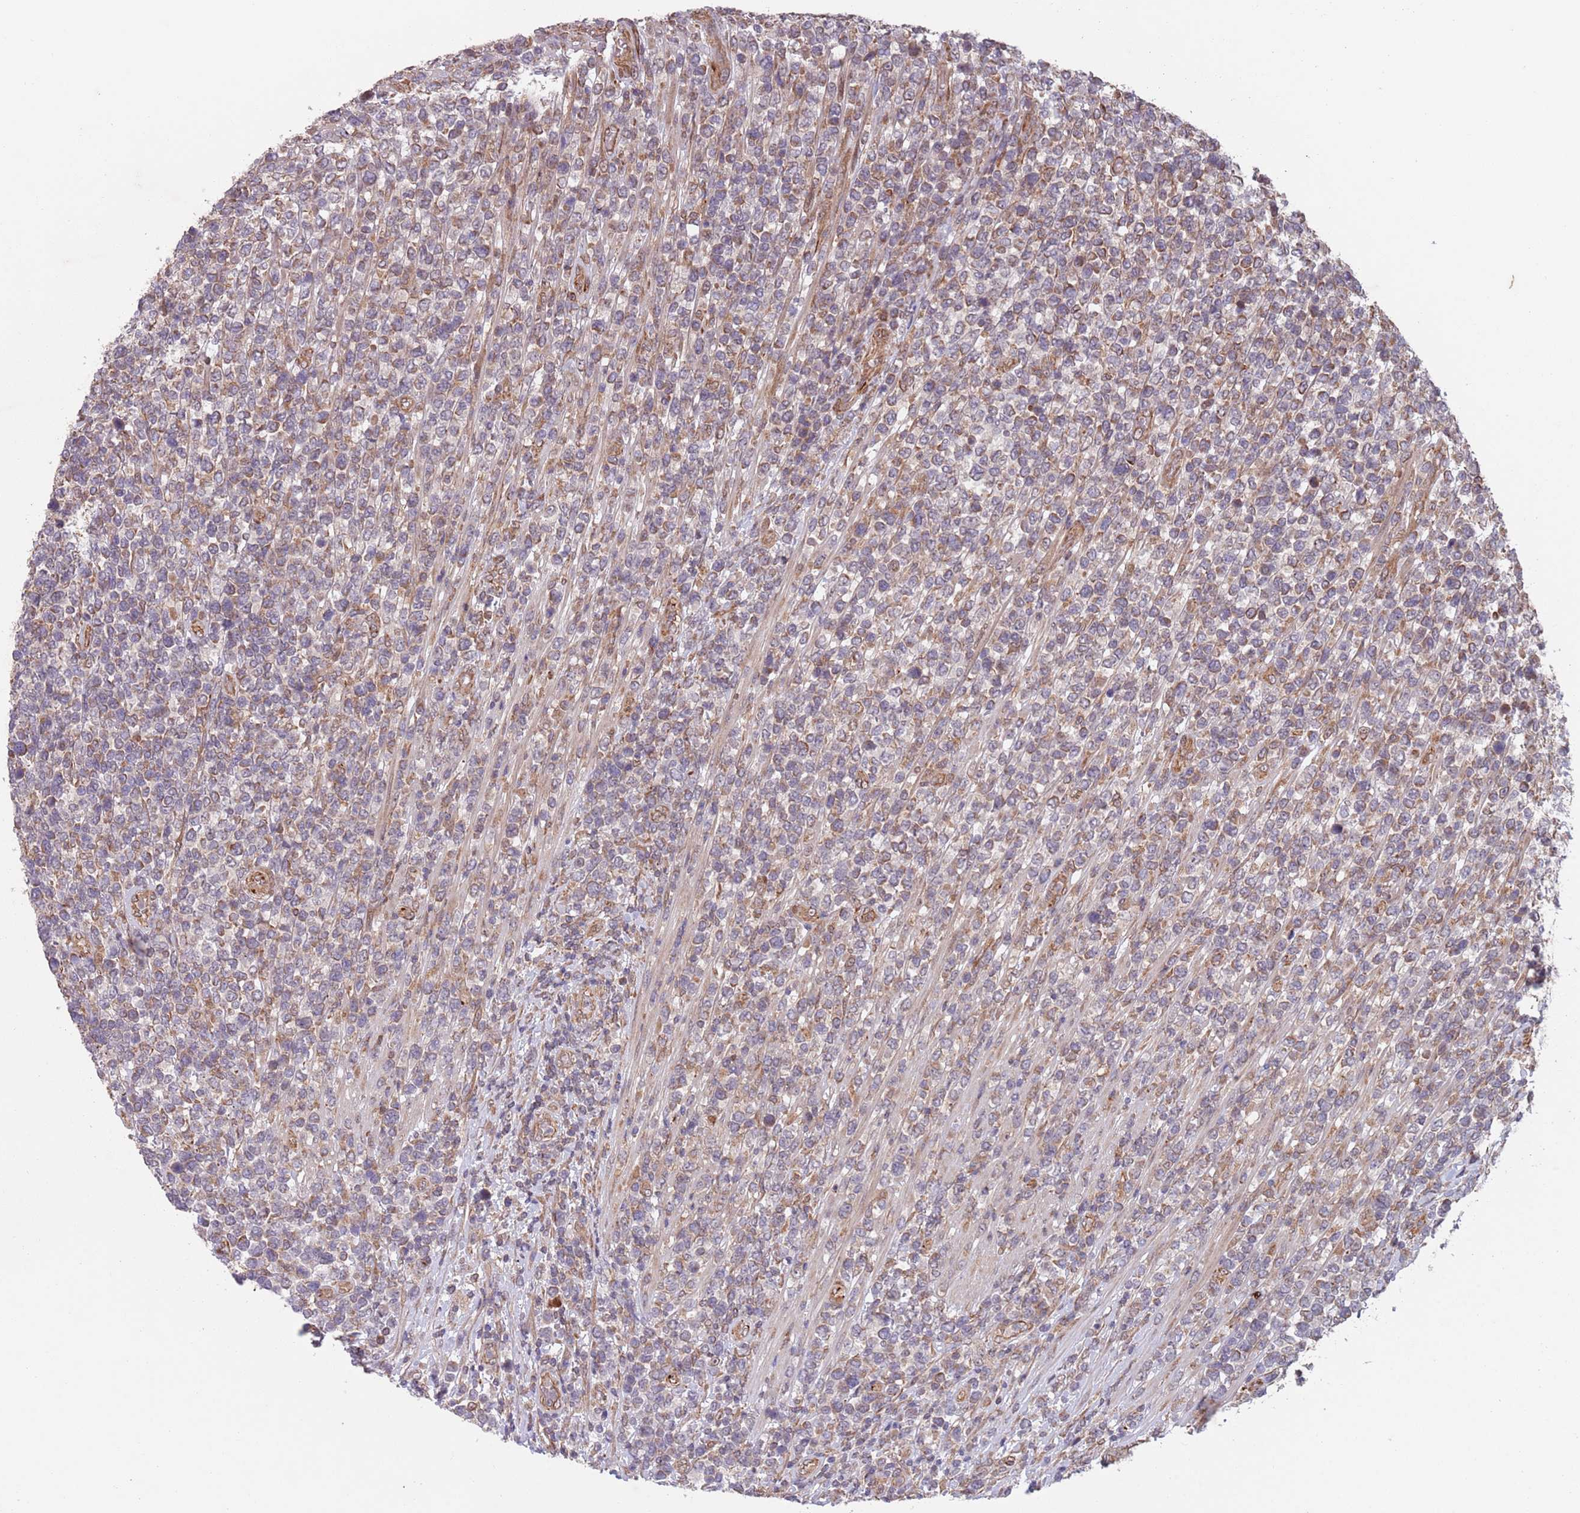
{"staining": {"intensity": "negative", "quantity": "none", "location": "none"}, "tissue": "lymphoma", "cell_type": "Tumor cells", "image_type": "cancer", "snomed": [{"axis": "morphology", "description": "Malignant lymphoma, non-Hodgkin's type, High grade"}, {"axis": "topography", "description": "Soft tissue"}], "caption": "A photomicrograph of lymphoma stained for a protein shows no brown staining in tumor cells. (DAB immunohistochemistry with hematoxylin counter stain).", "gene": "CHD9", "patient": {"sex": "female", "age": 56}}